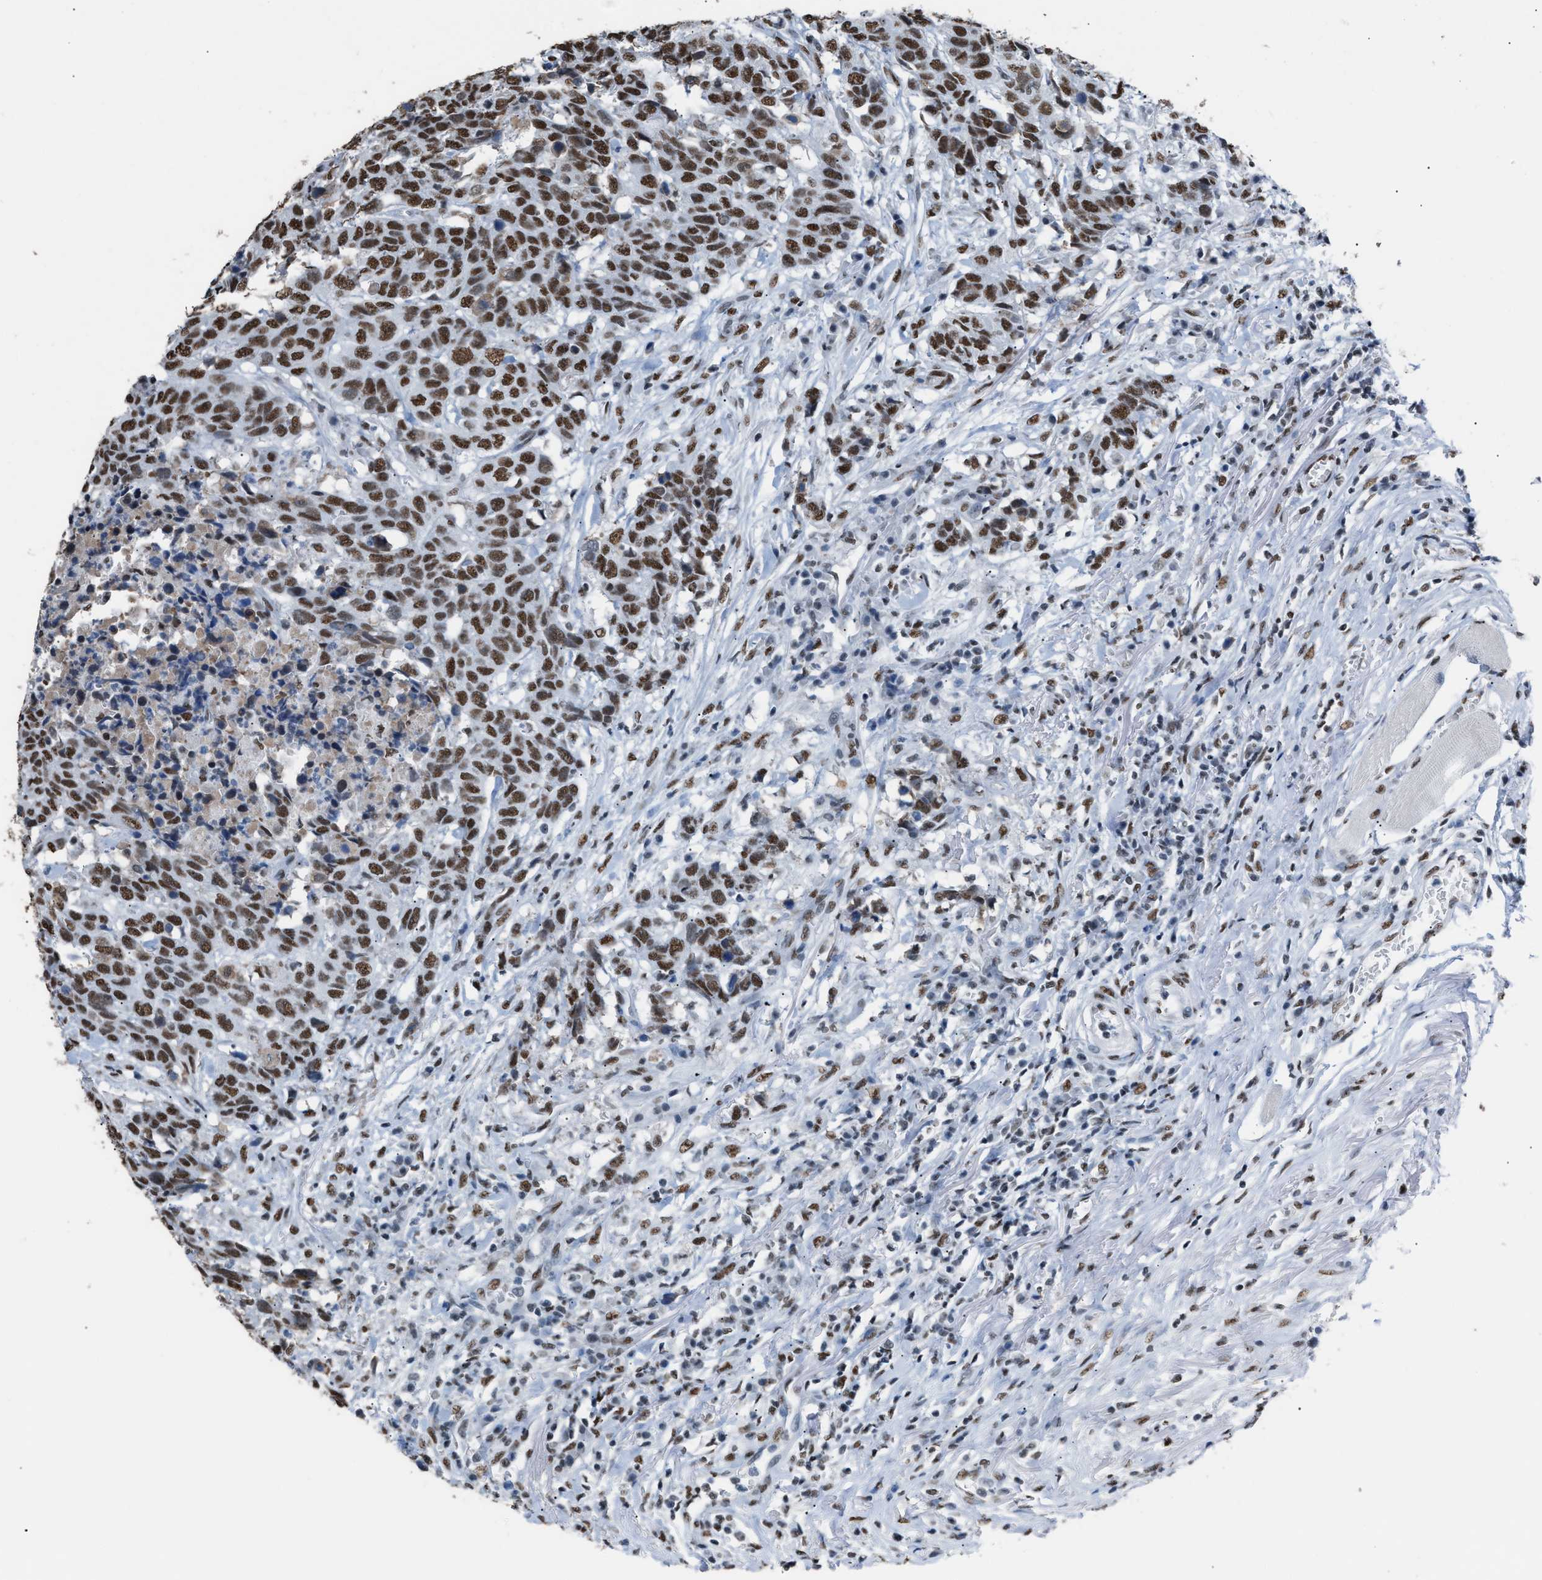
{"staining": {"intensity": "strong", "quantity": ">75%", "location": "nuclear"}, "tissue": "head and neck cancer", "cell_type": "Tumor cells", "image_type": "cancer", "snomed": [{"axis": "morphology", "description": "Squamous cell carcinoma, NOS"}, {"axis": "topography", "description": "Head-Neck"}], "caption": "Head and neck squamous cell carcinoma stained with a brown dye exhibits strong nuclear positive positivity in approximately >75% of tumor cells.", "gene": "CCAR2", "patient": {"sex": "male", "age": 66}}